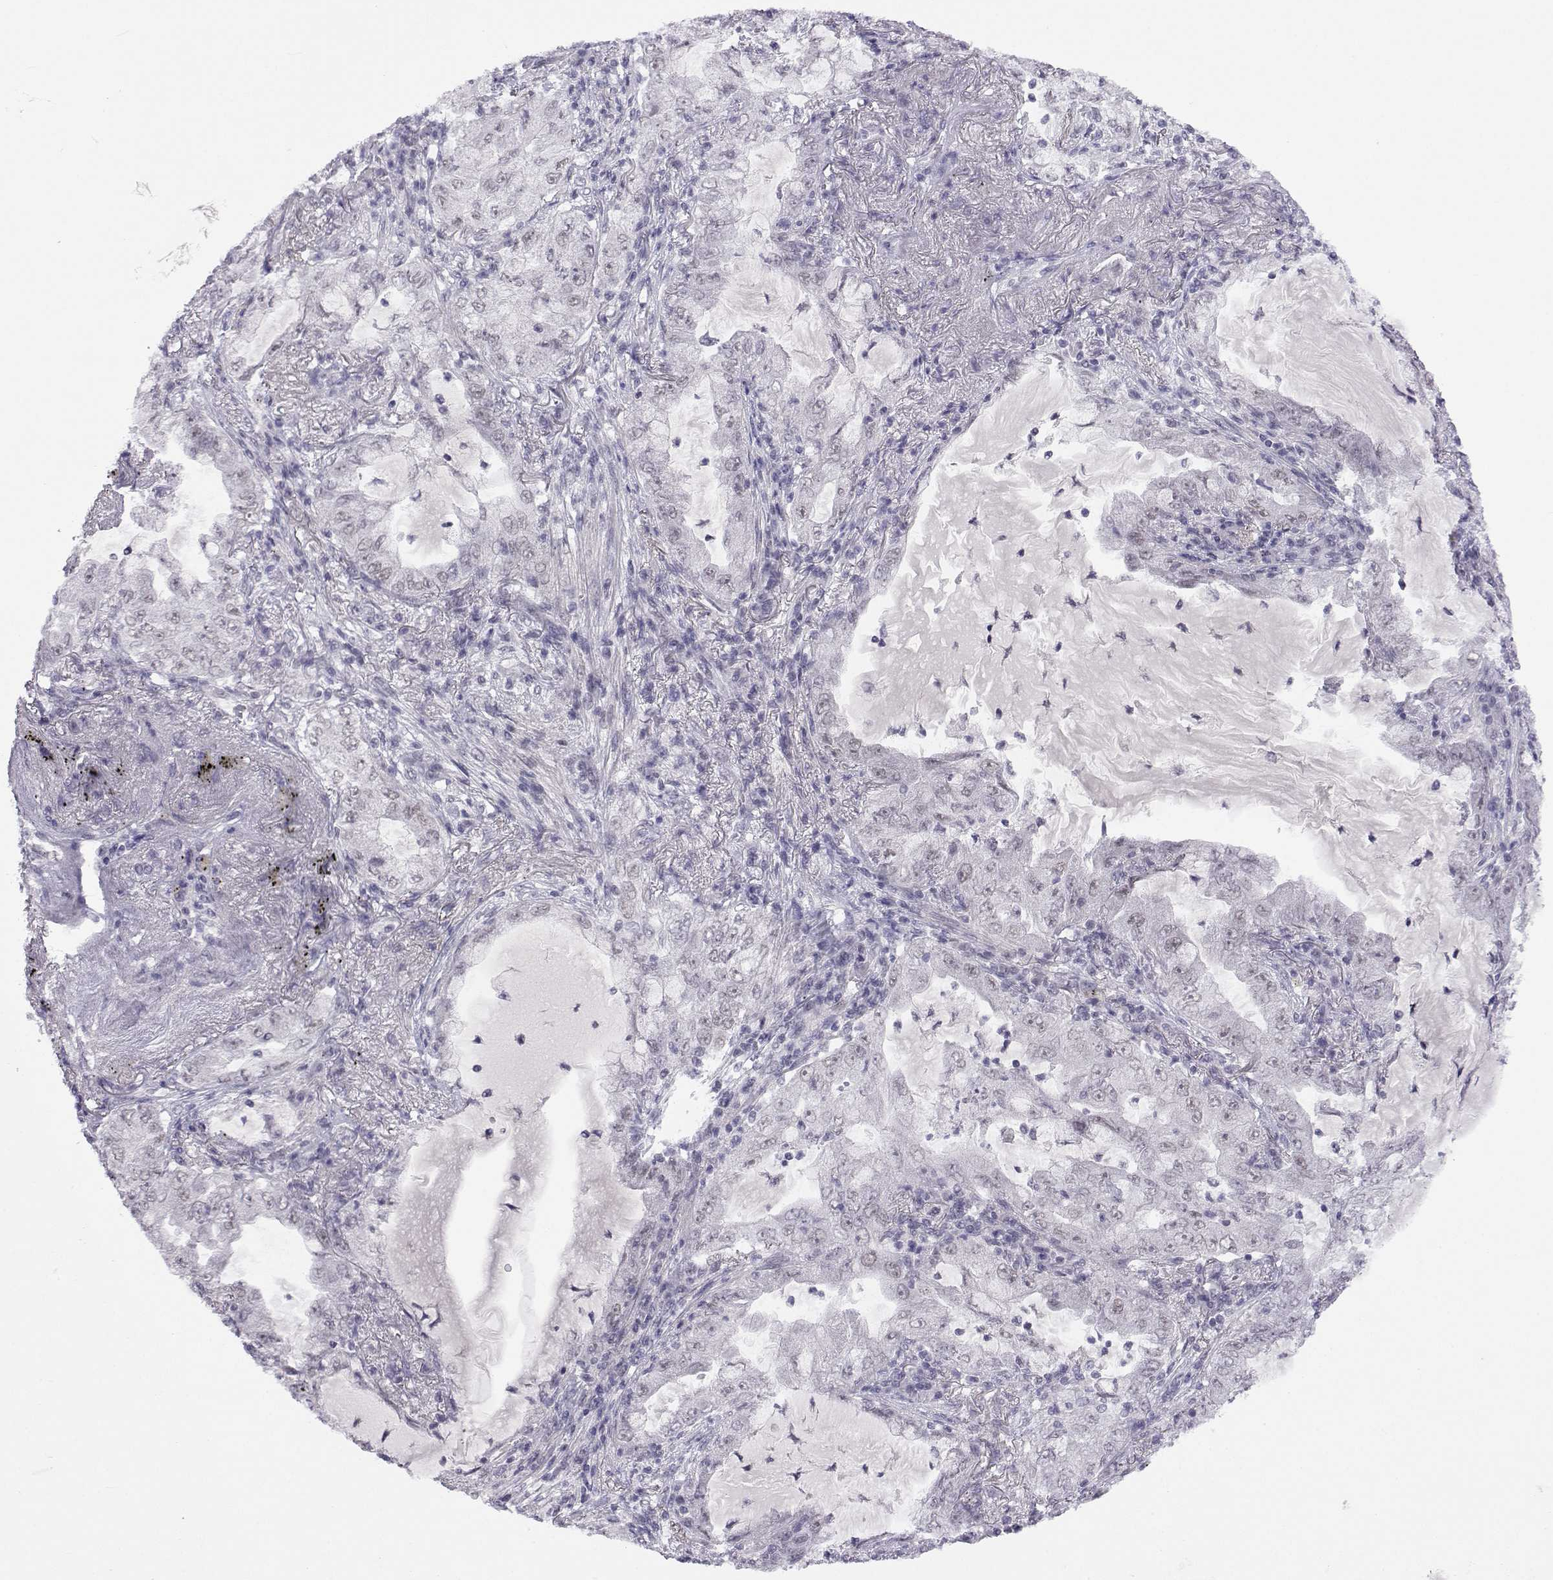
{"staining": {"intensity": "negative", "quantity": "none", "location": "none"}, "tissue": "lung cancer", "cell_type": "Tumor cells", "image_type": "cancer", "snomed": [{"axis": "morphology", "description": "Adenocarcinoma, NOS"}, {"axis": "topography", "description": "Lung"}], "caption": "Lung adenocarcinoma stained for a protein using IHC shows no expression tumor cells.", "gene": "MED26", "patient": {"sex": "female", "age": 73}}